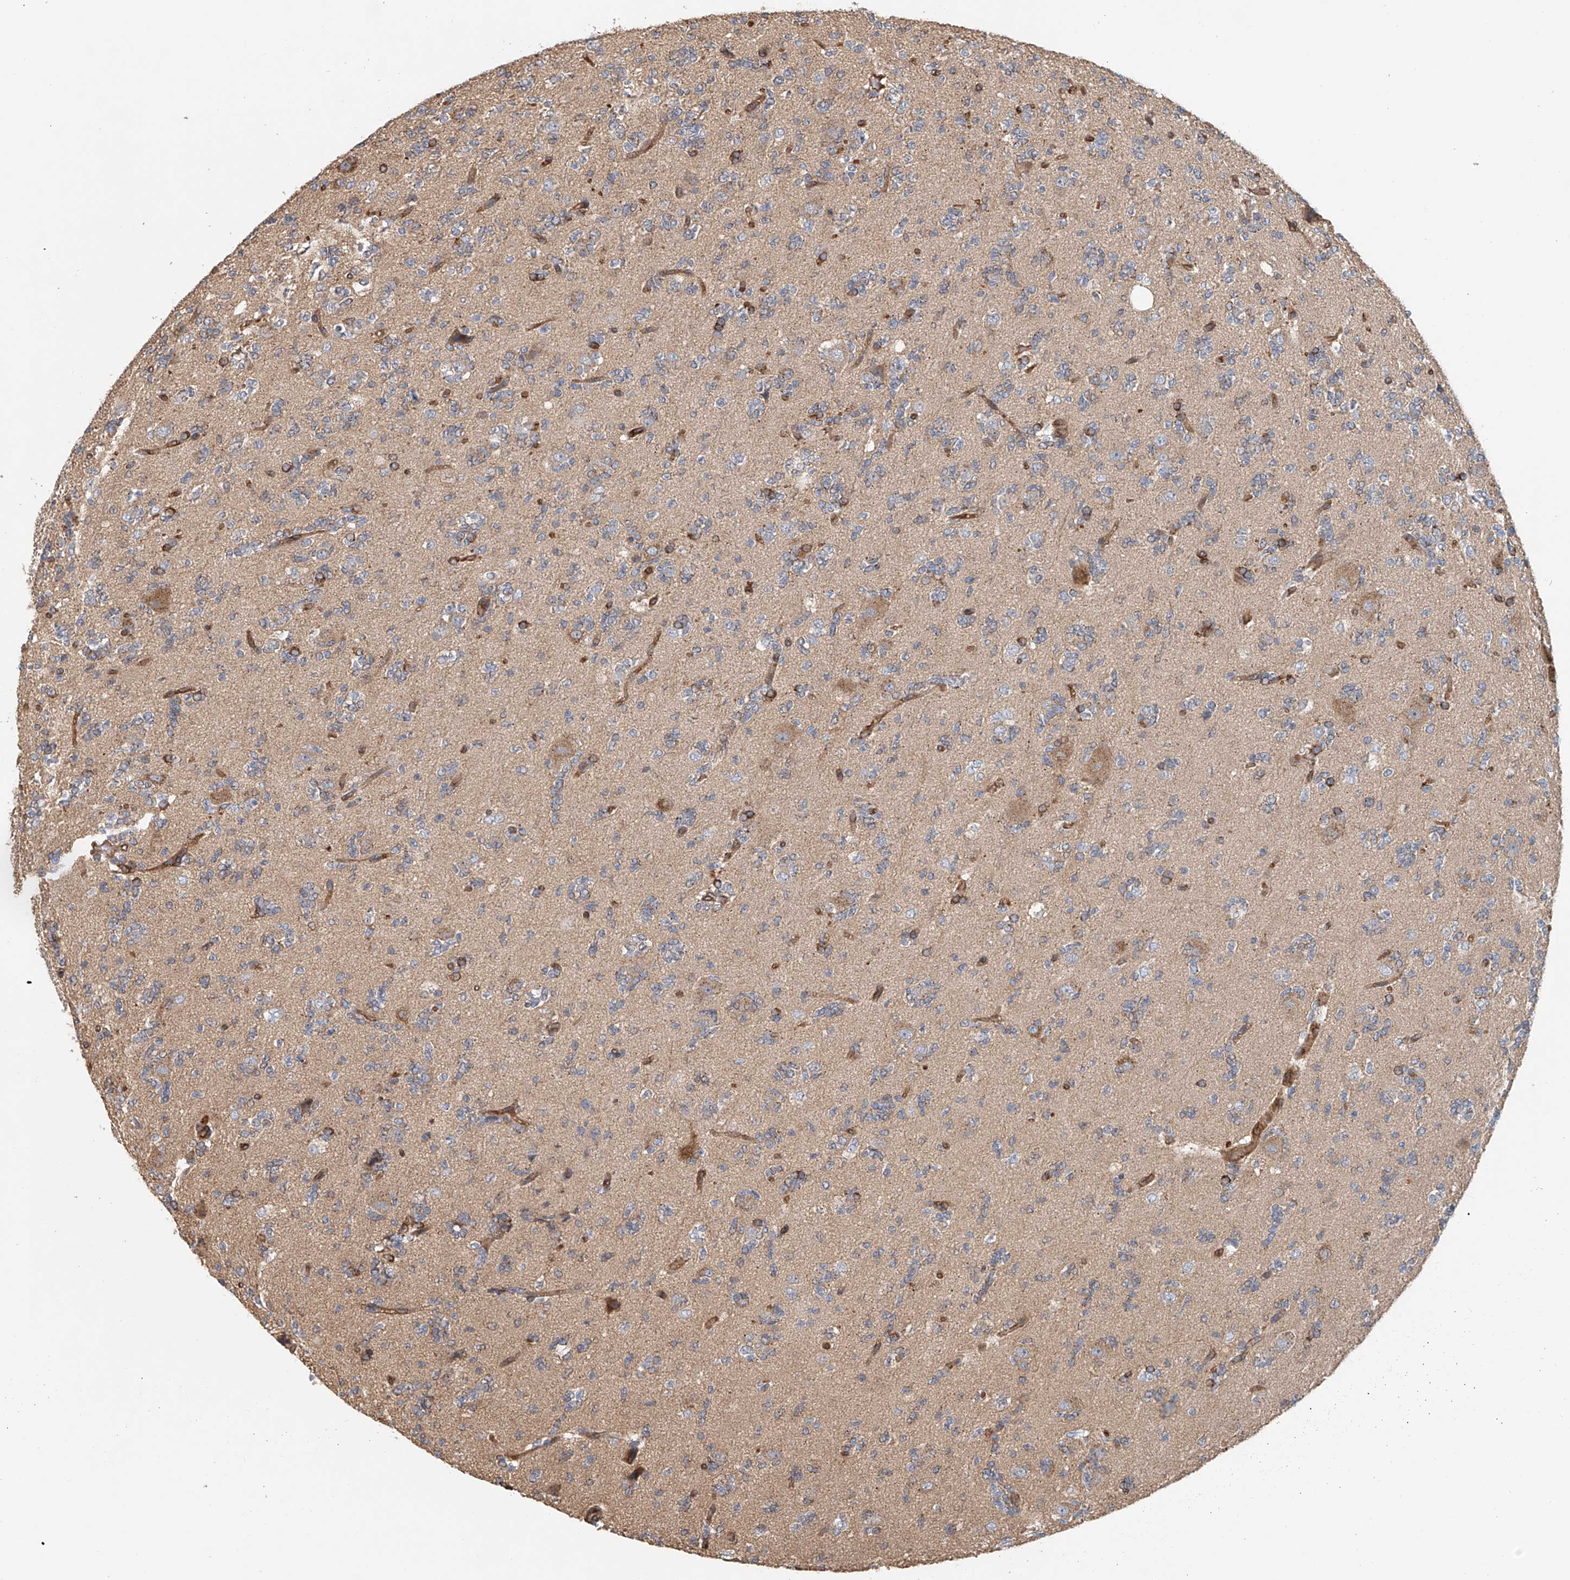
{"staining": {"intensity": "negative", "quantity": "none", "location": "none"}, "tissue": "glioma", "cell_type": "Tumor cells", "image_type": "cancer", "snomed": [{"axis": "morphology", "description": "Glioma, malignant, High grade"}, {"axis": "topography", "description": "Brain"}], "caption": "An IHC histopathology image of malignant glioma (high-grade) is shown. There is no staining in tumor cells of malignant glioma (high-grade).", "gene": "FRYL", "patient": {"sex": "female", "age": 62}}